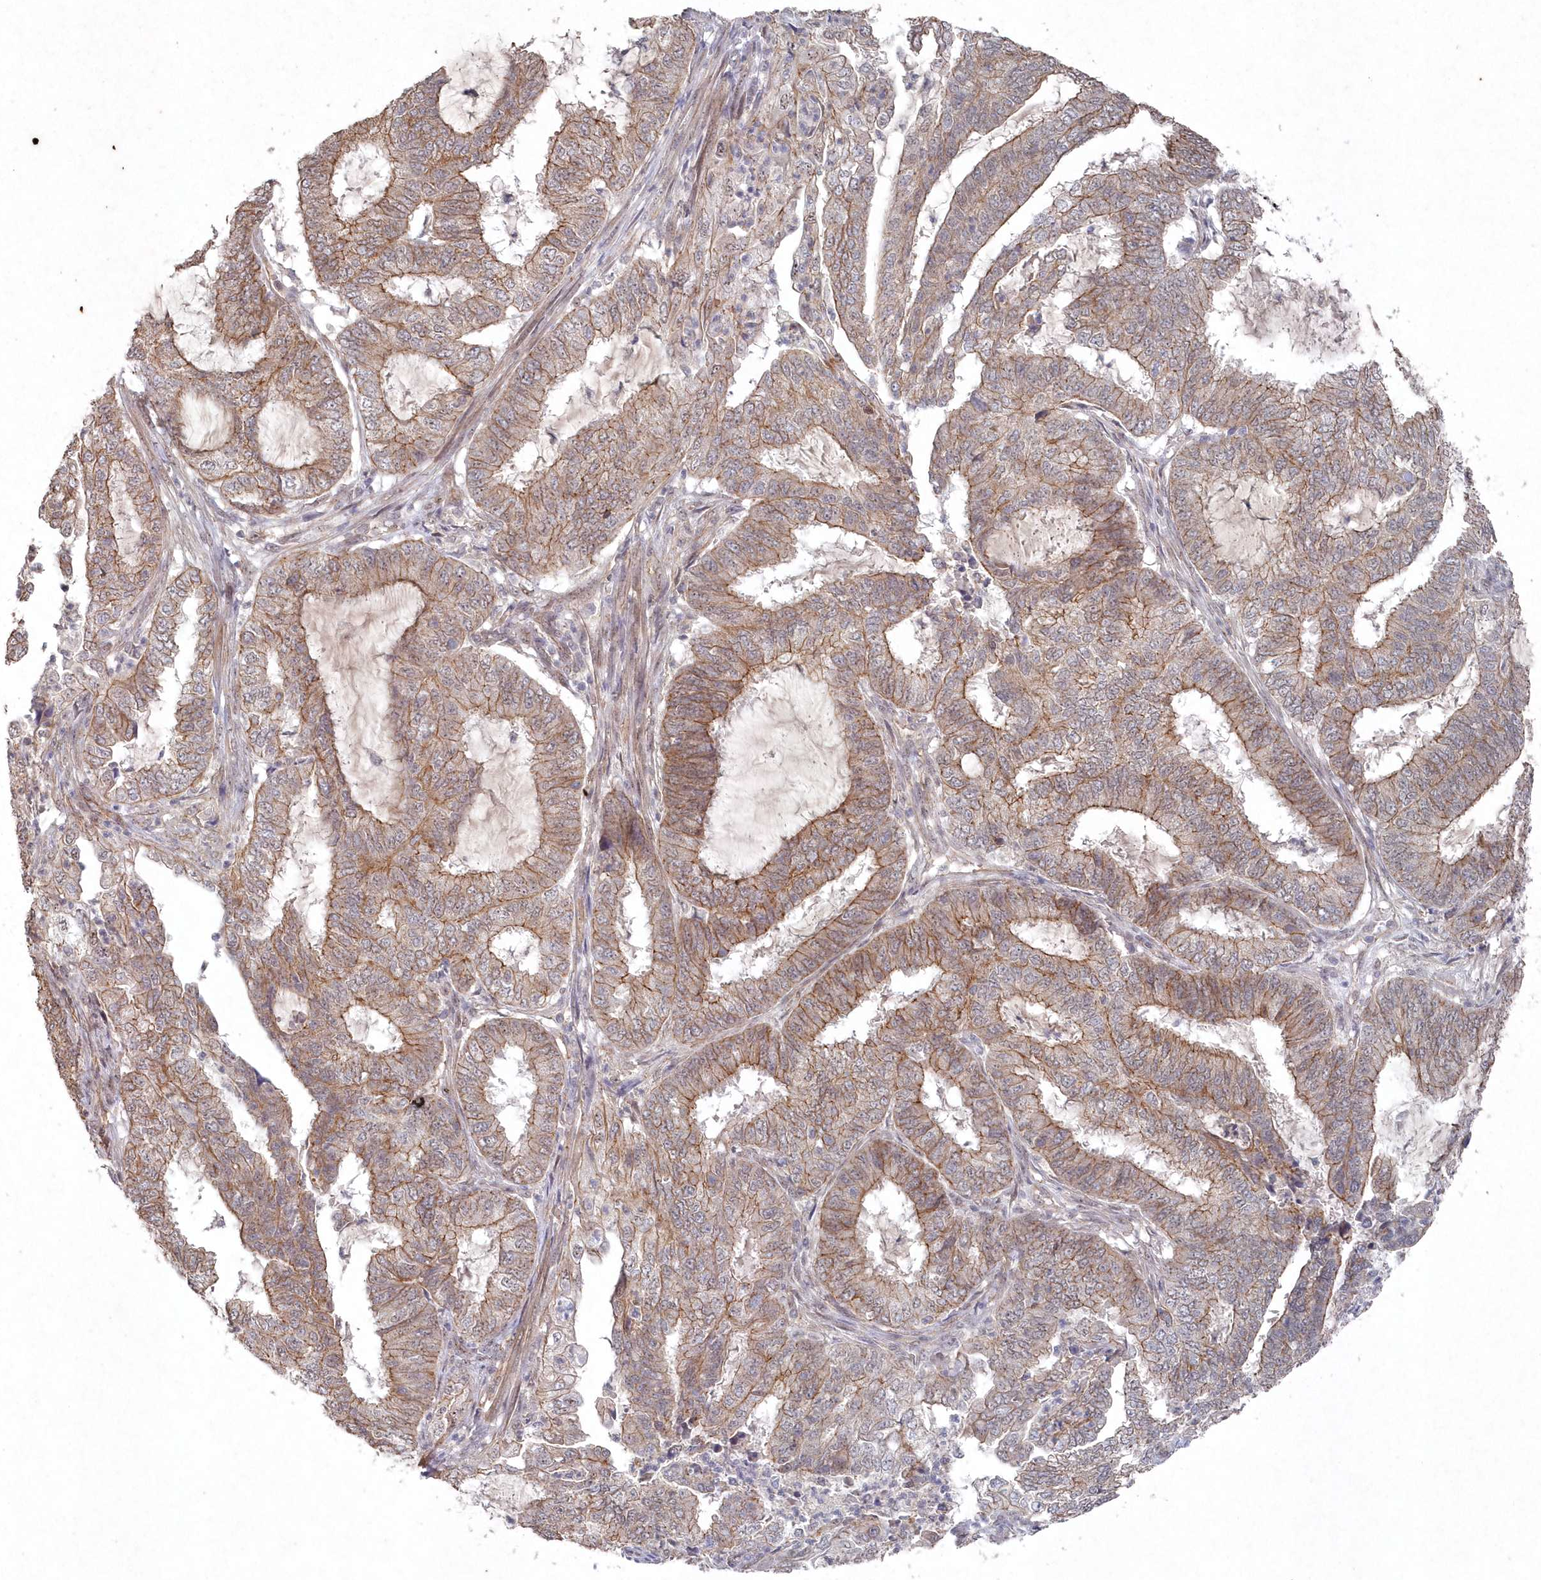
{"staining": {"intensity": "moderate", "quantity": ">75%", "location": "cytoplasmic/membranous"}, "tissue": "endometrial cancer", "cell_type": "Tumor cells", "image_type": "cancer", "snomed": [{"axis": "morphology", "description": "Adenocarcinoma, NOS"}, {"axis": "topography", "description": "Endometrium"}], "caption": "Endometrial adenocarcinoma stained with a brown dye demonstrates moderate cytoplasmic/membranous positive positivity in about >75% of tumor cells.", "gene": "VSIG2", "patient": {"sex": "female", "age": 51}}